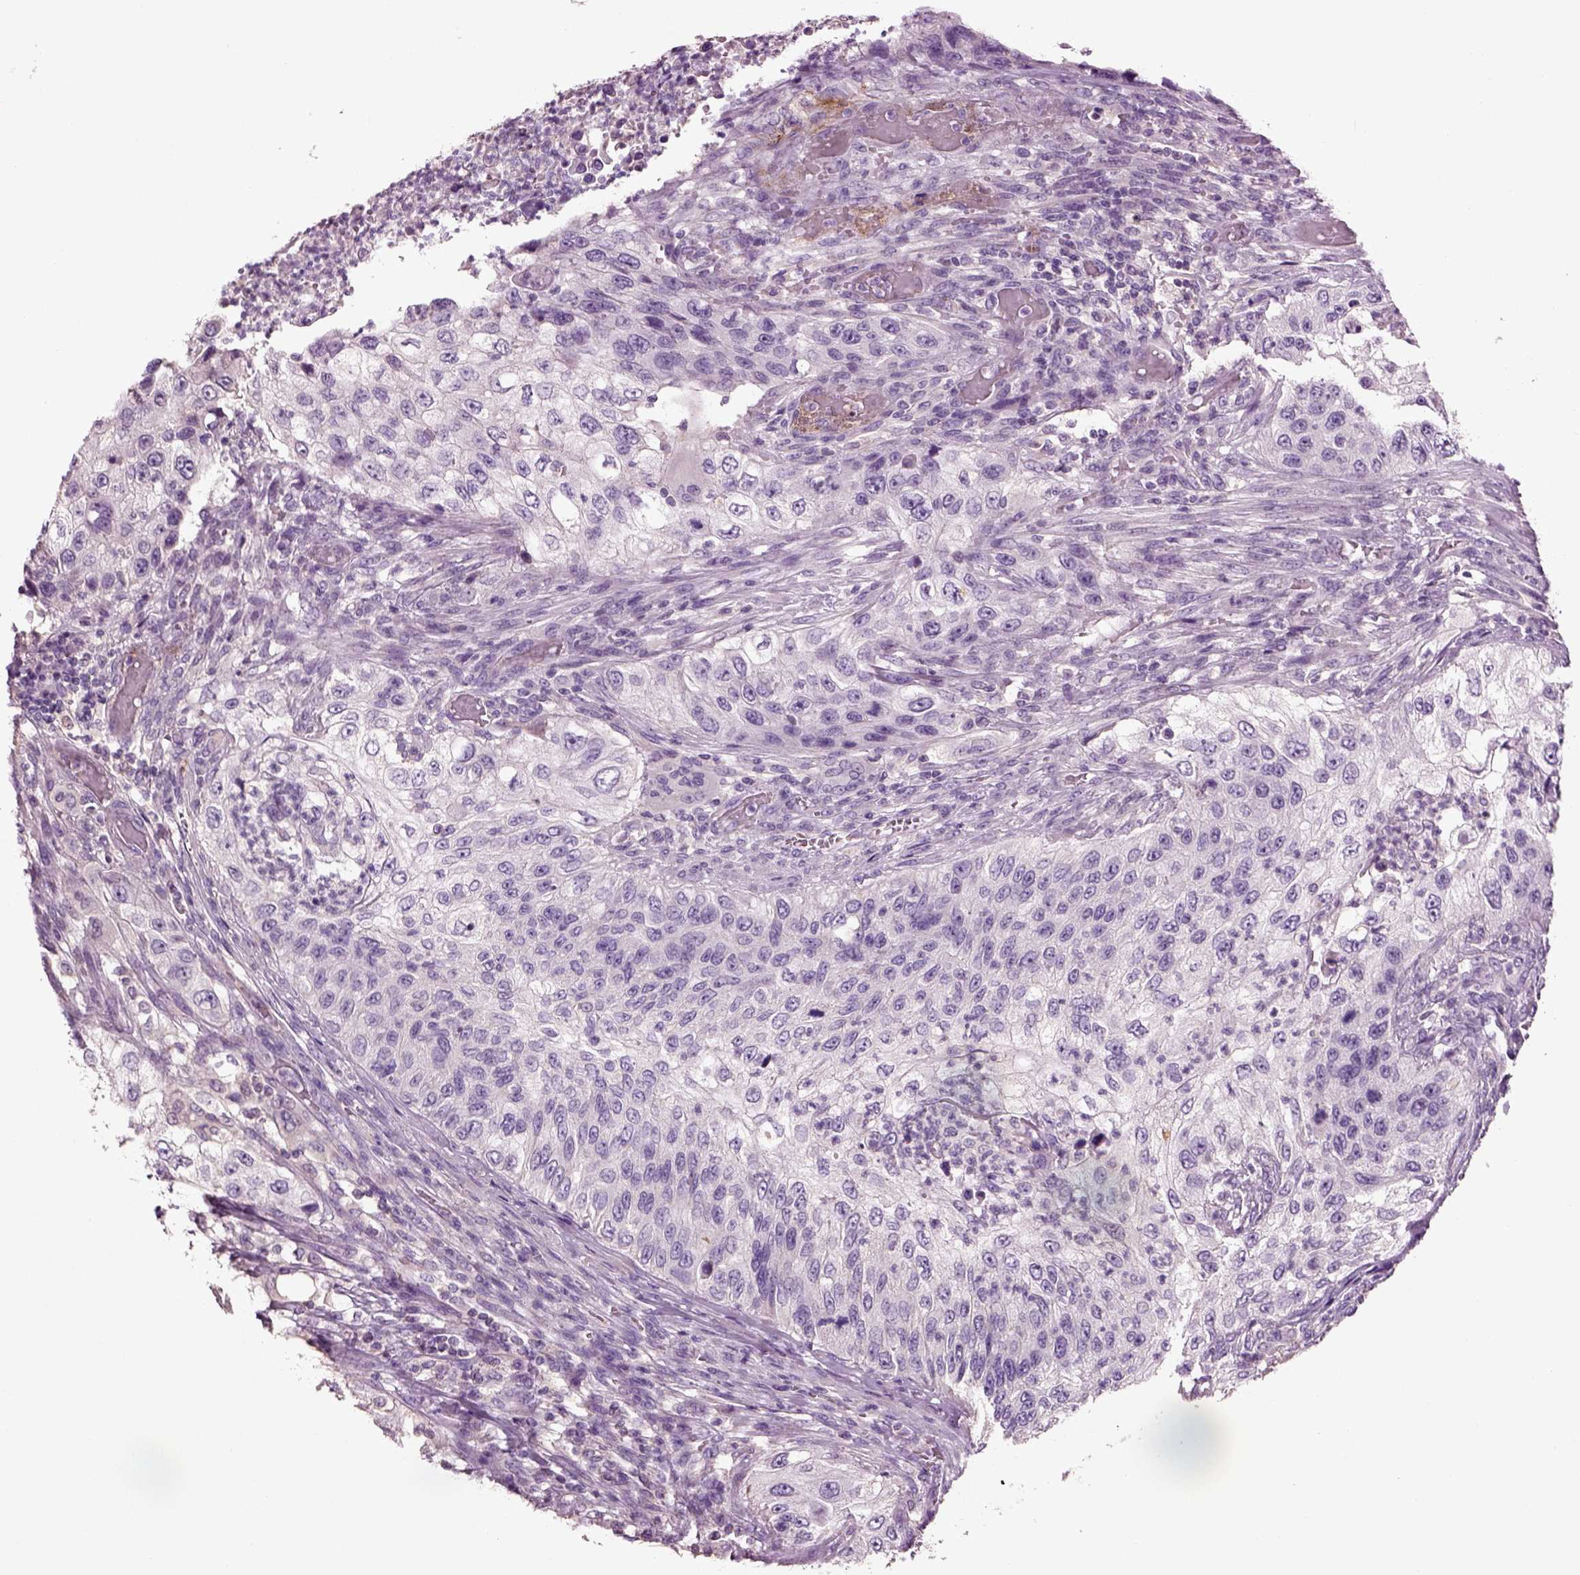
{"staining": {"intensity": "negative", "quantity": "none", "location": "none"}, "tissue": "urothelial cancer", "cell_type": "Tumor cells", "image_type": "cancer", "snomed": [{"axis": "morphology", "description": "Urothelial carcinoma, High grade"}, {"axis": "topography", "description": "Urinary bladder"}], "caption": "Human urothelial cancer stained for a protein using immunohistochemistry (IHC) exhibits no staining in tumor cells.", "gene": "DEFB118", "patient": {"sex": "female", "age": 60}}